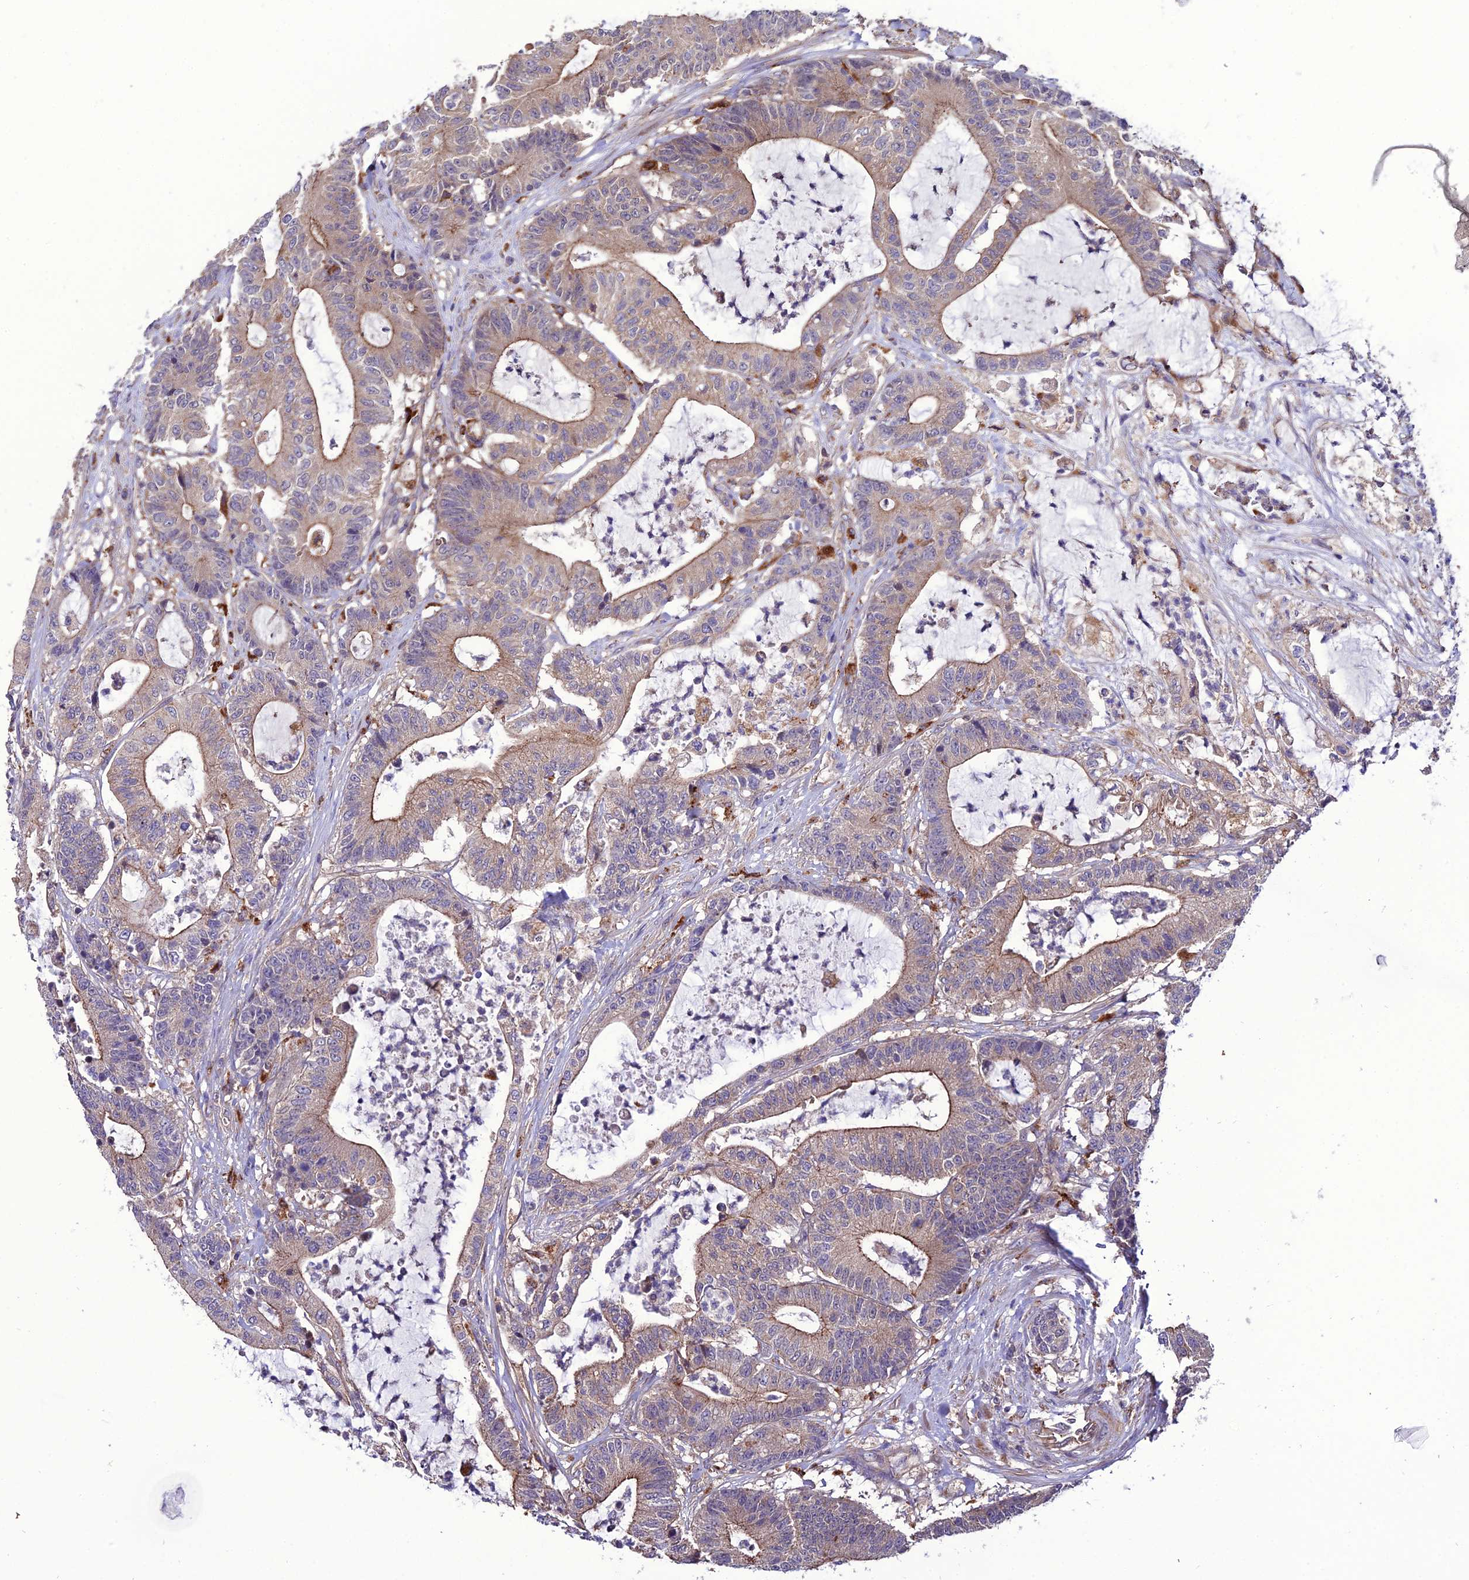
{"staining": {"intensity": "moderate", "quantity": "25%-75%", "location": "cytoplasmic/membranous"}, "tissue": "colorectal cancer", "cell_type": "Tumor cells", "image_type": "cancer", "snomed": [{"axis": "morphology", "description": "Adenocarcinoma, NOS"}, {"axis": "topography", "description": "Colon"}], "caption": "Brown immunohistochemical staining in colorectal cancer (adenocarcinoma) demonstrates moderate cytoplasmic/membranous expression in about 25%-75% of tumor cells.", "gene": "PPIL3", "patient": {"sex": "female", "age": 84}}